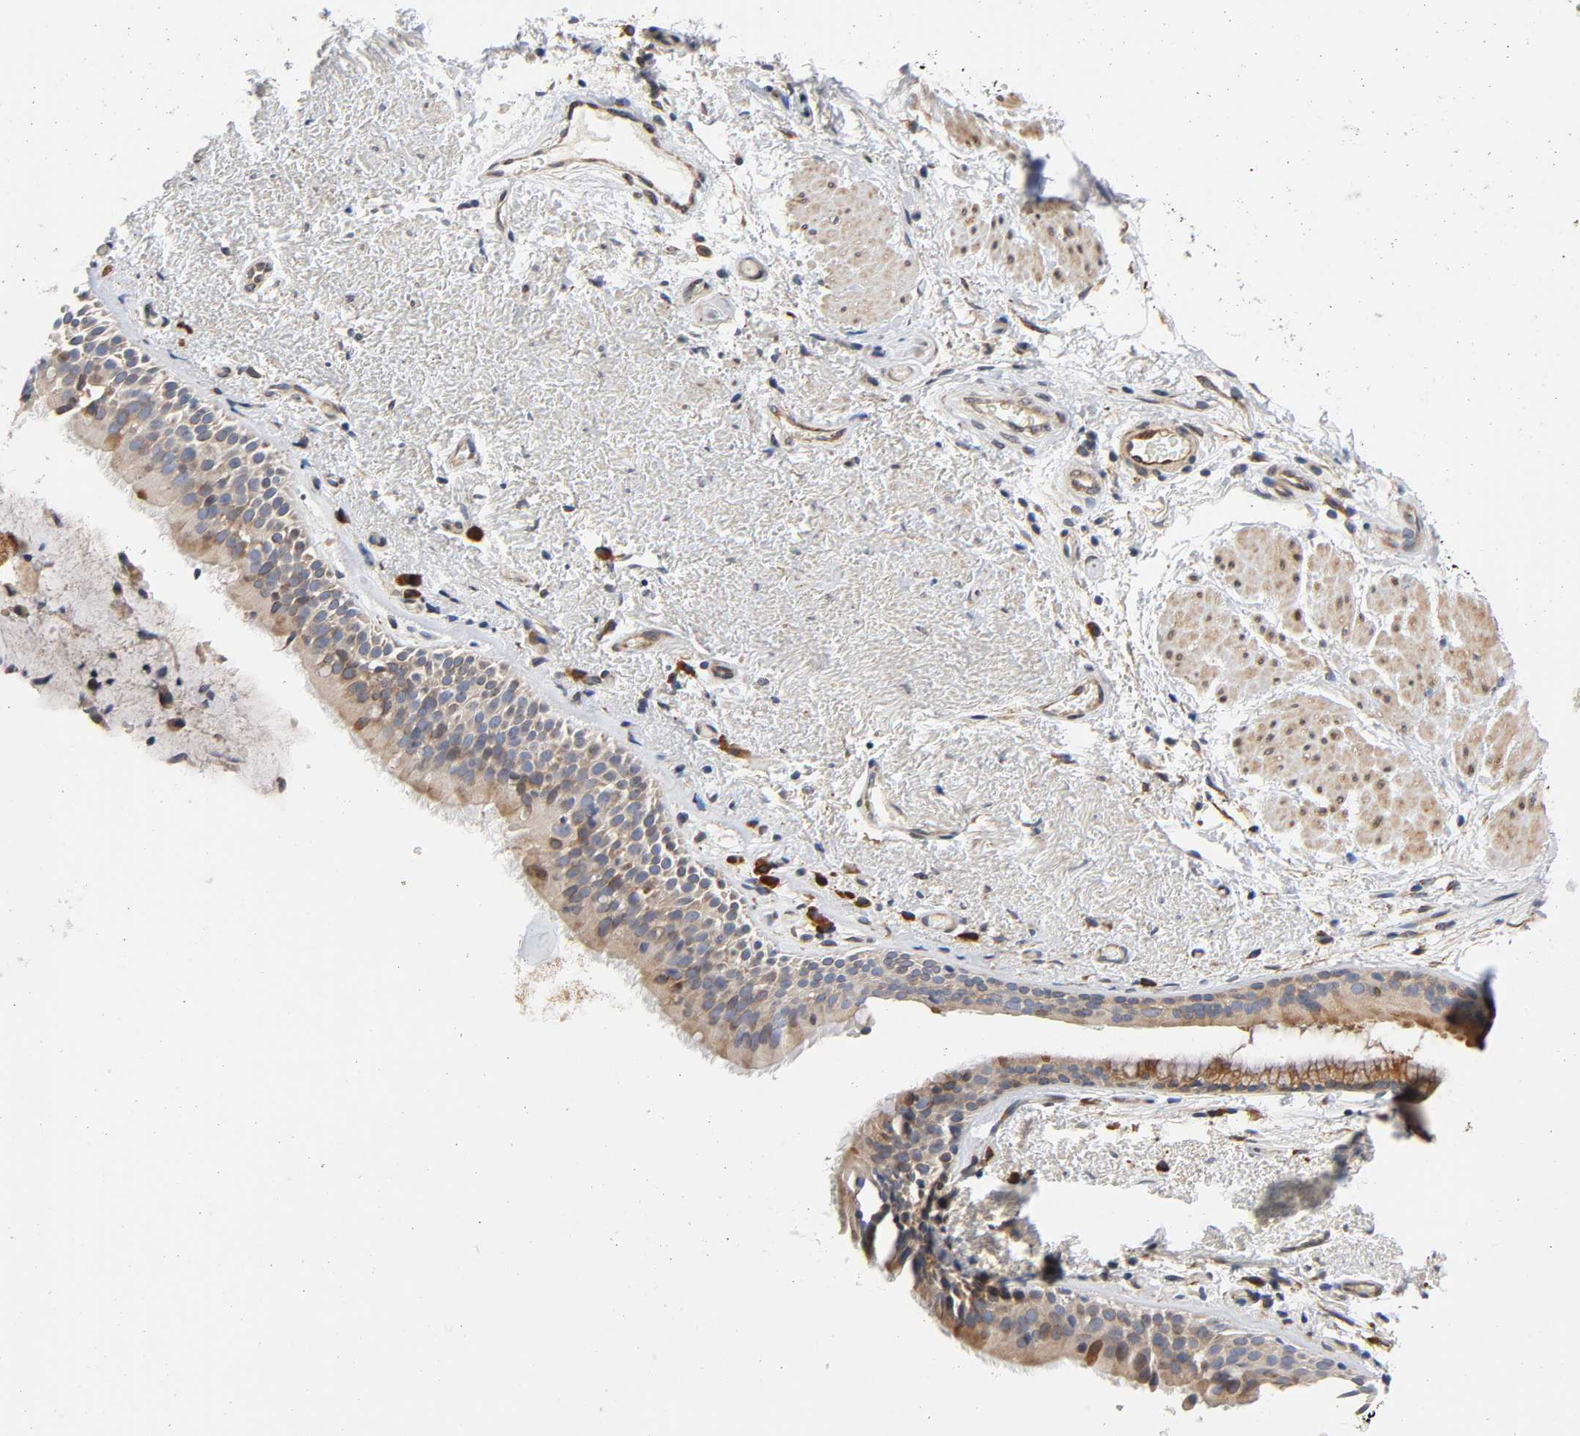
{"staining": {"intensity": "moderate", "quantity": "25%-75%", "location": "cytoplasmic/membranous"}, "tissue": "bronchus", "cell_type": "Respiratory epithelial cells", "image_type": "normal", "snomed": [{"axis": "morphology", "description": "Normal tissue, NOS"}, {"axis": "topography", "description": "Bronchus"}], "caption": "Bronchus stained for a protein reveals moderate cytoplasmic/membranous positivity in respiratory epithelial cells. (Brightfield microscopy of DAB IHC at high magnification).", "gene": "ASB6", "patient": {"sex": "female", "age": 54}}